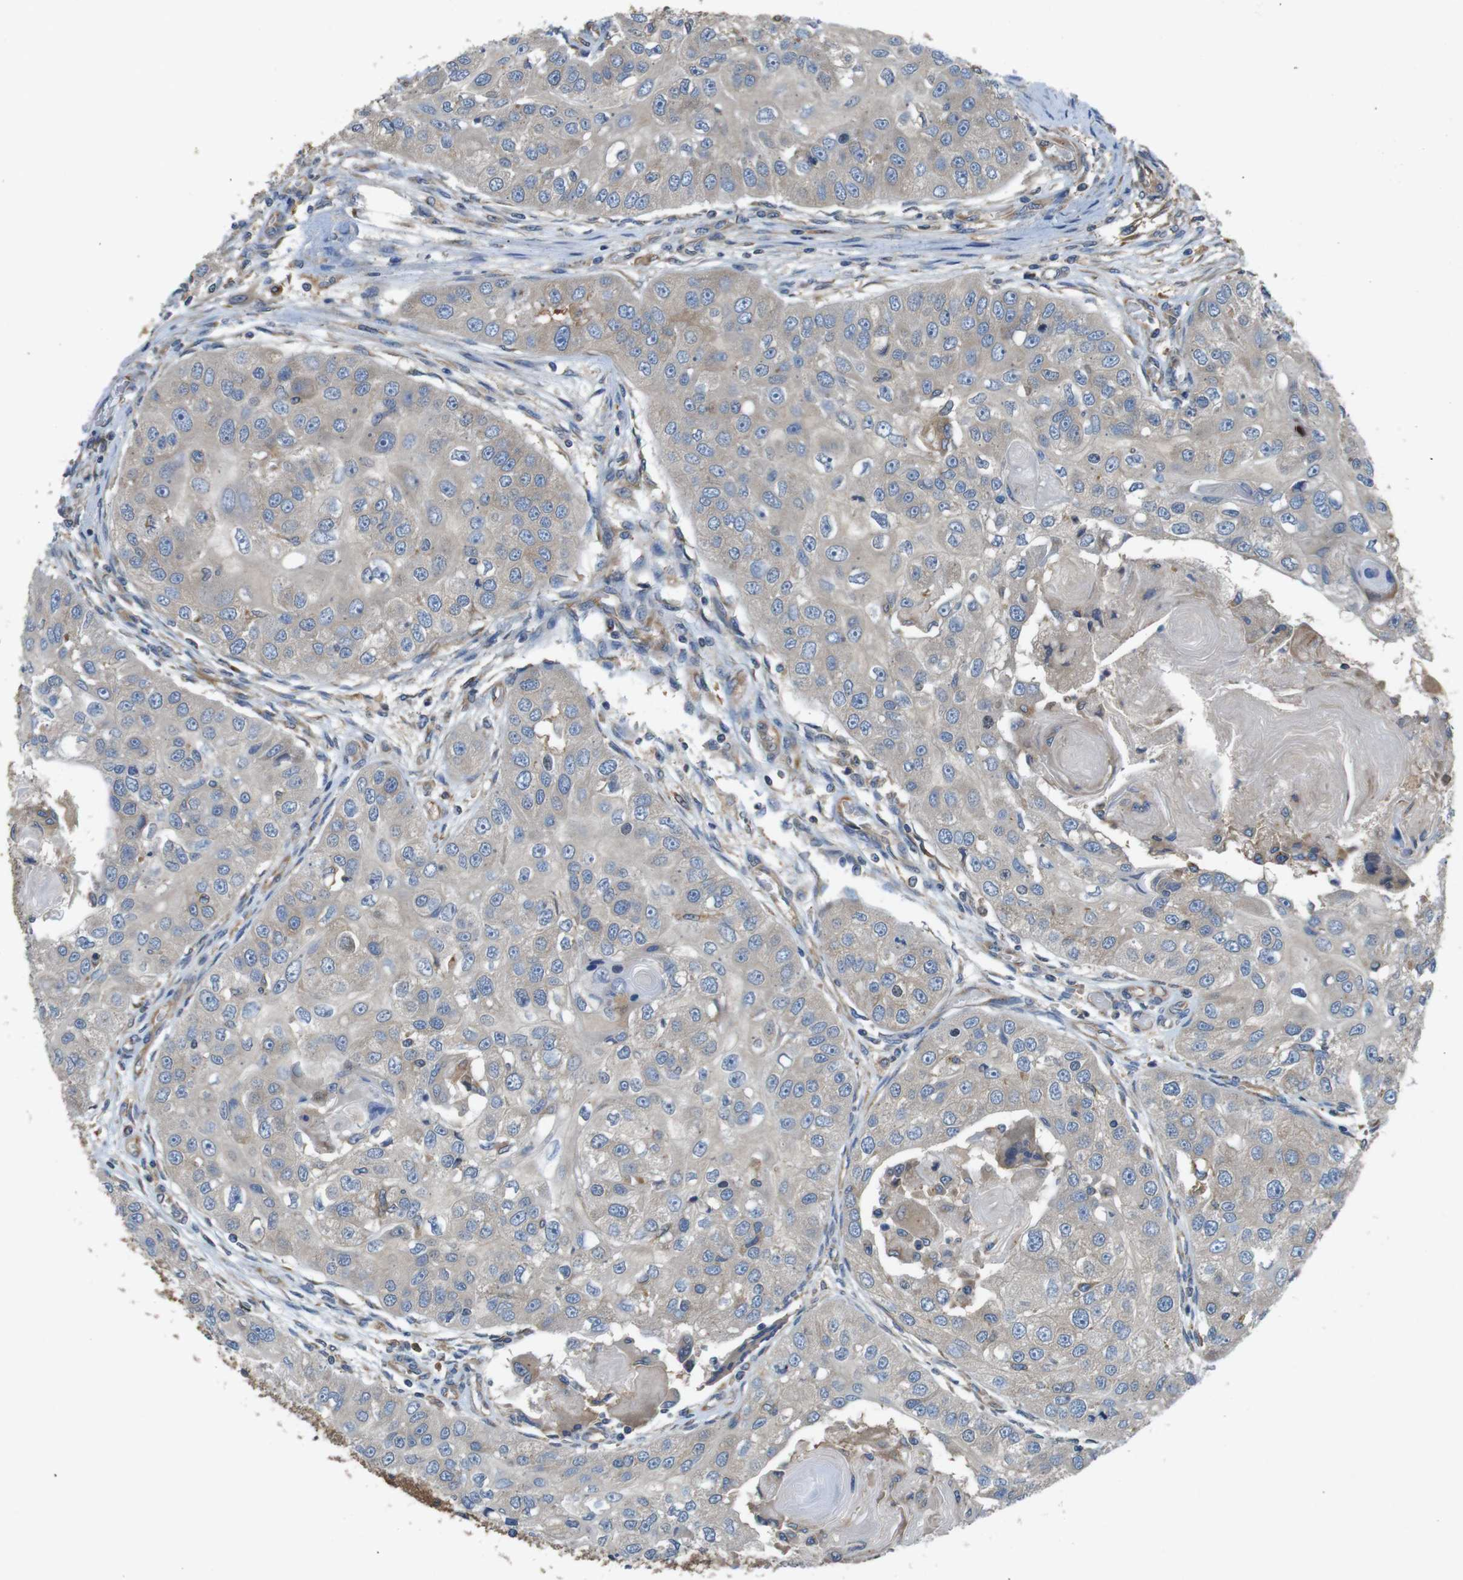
{"staining": {"intensity": "weak", "quantity": "<25%", "location": "cytoplasmic/membranous"}, "tissue": "head and neck cancer", "cell_type": "Tumor cells", "image_type": "cancer", "snomed": [{"axis": "morphology", "description": "Normal tissue, NOS"}, {"axis": "morphology", "description": "Squamous cell carcinoma, NOS"}, {"axis": "topography", "description": "Skeletal muscle"}, {"axis": "topography", "description": "Head-Neck"}], "caption": "Histopathology image shows no significant protein positivity in tumor cells of head and neck cancer (squamous cell carcinoma).", "gene": "DCTN1", "patient": {"sex": "male", "age": 51}}